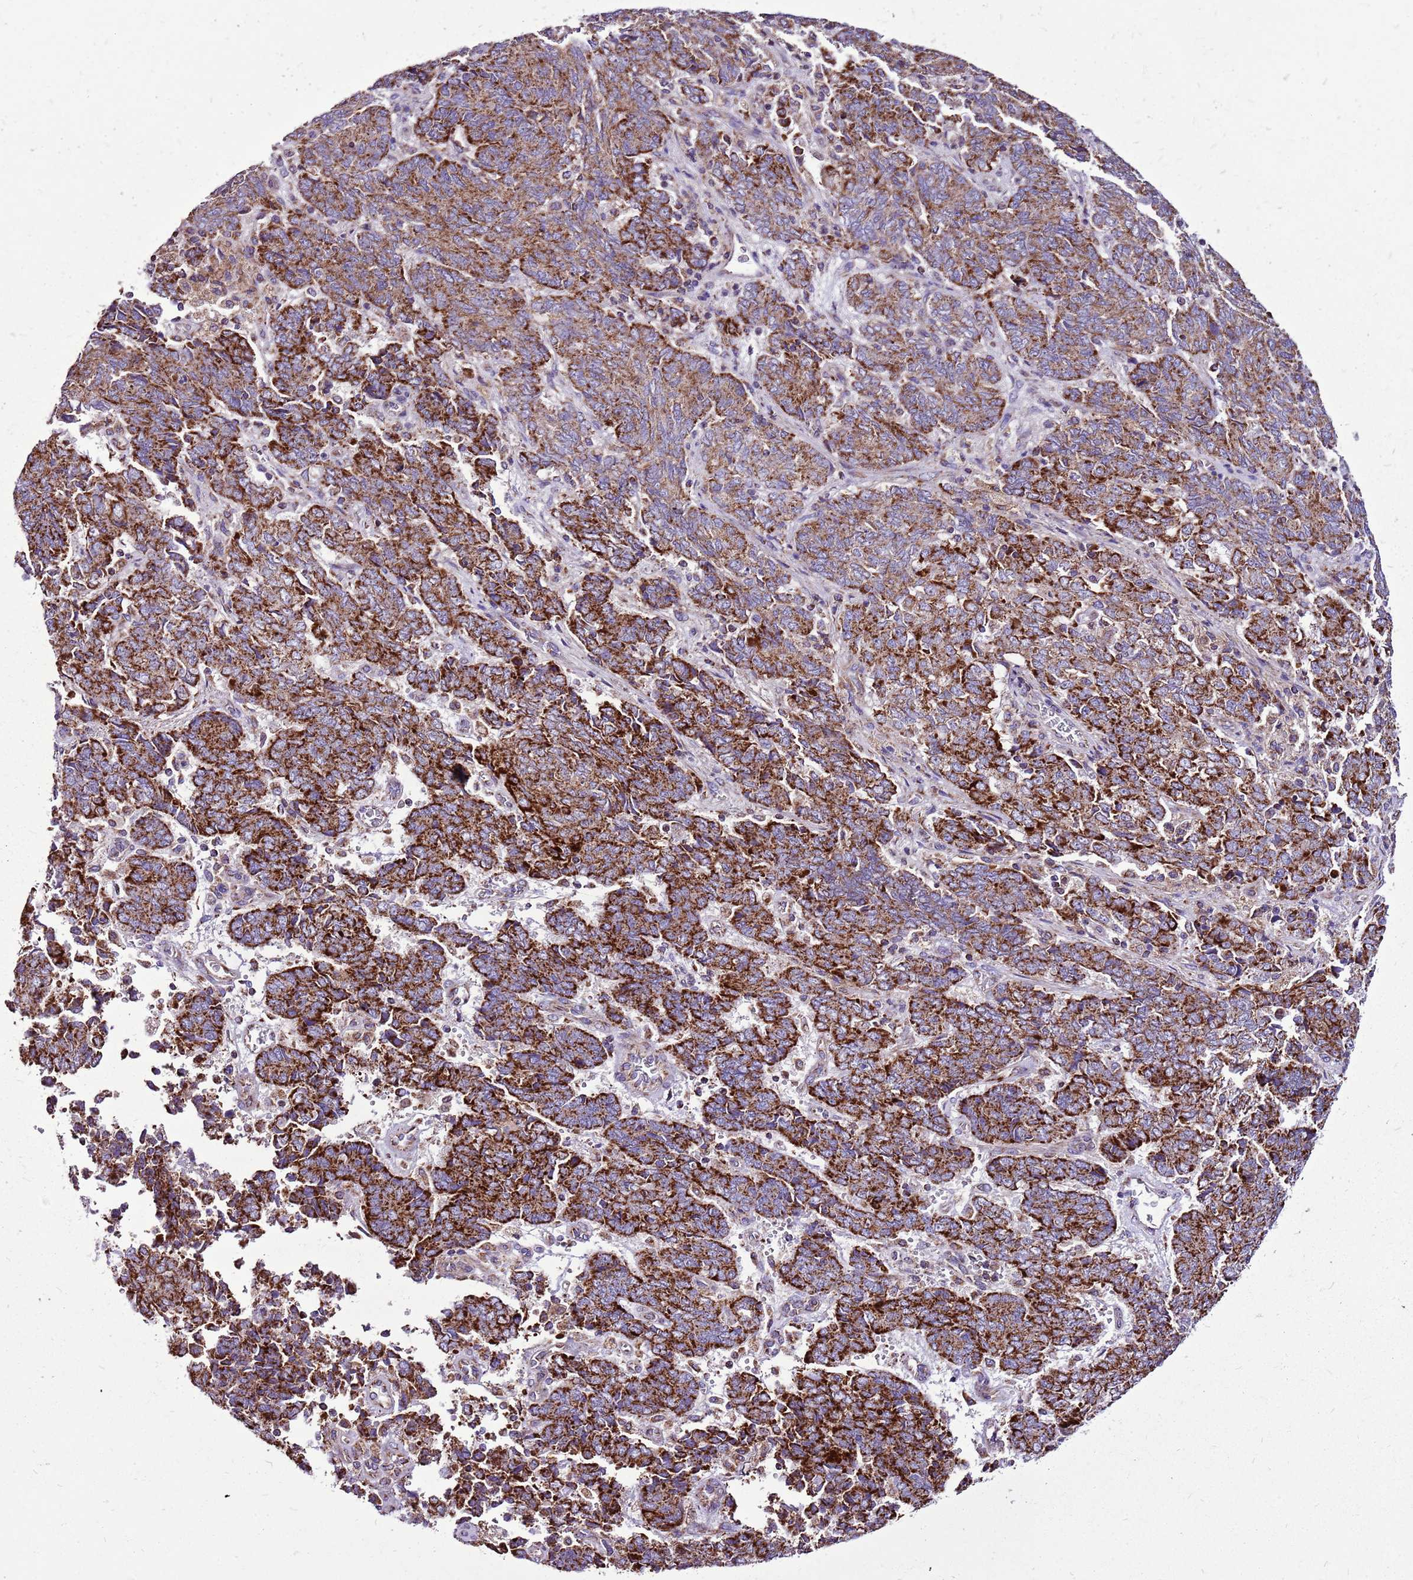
{"staining": {"intensity": "strong", "quantity": ">75%", "location": "cytoplasmic/membranous"}, "tissue": "endometrial cancer", "cell_type": "Tumor cells", "image_type": "cancer", "snomed": [{"axis": "morphology", "description": "Adenocarcinoma, NOS"}, {"axis": "topography", "description": "Endometrium"}], "caption": "Strong cytoplasmic/membranous staining is present in approximately >75% of tumor cells in endometrial adenocarcinoma.", "gene": "GCDH", "patient": {"sex": "female", "age": 80}}